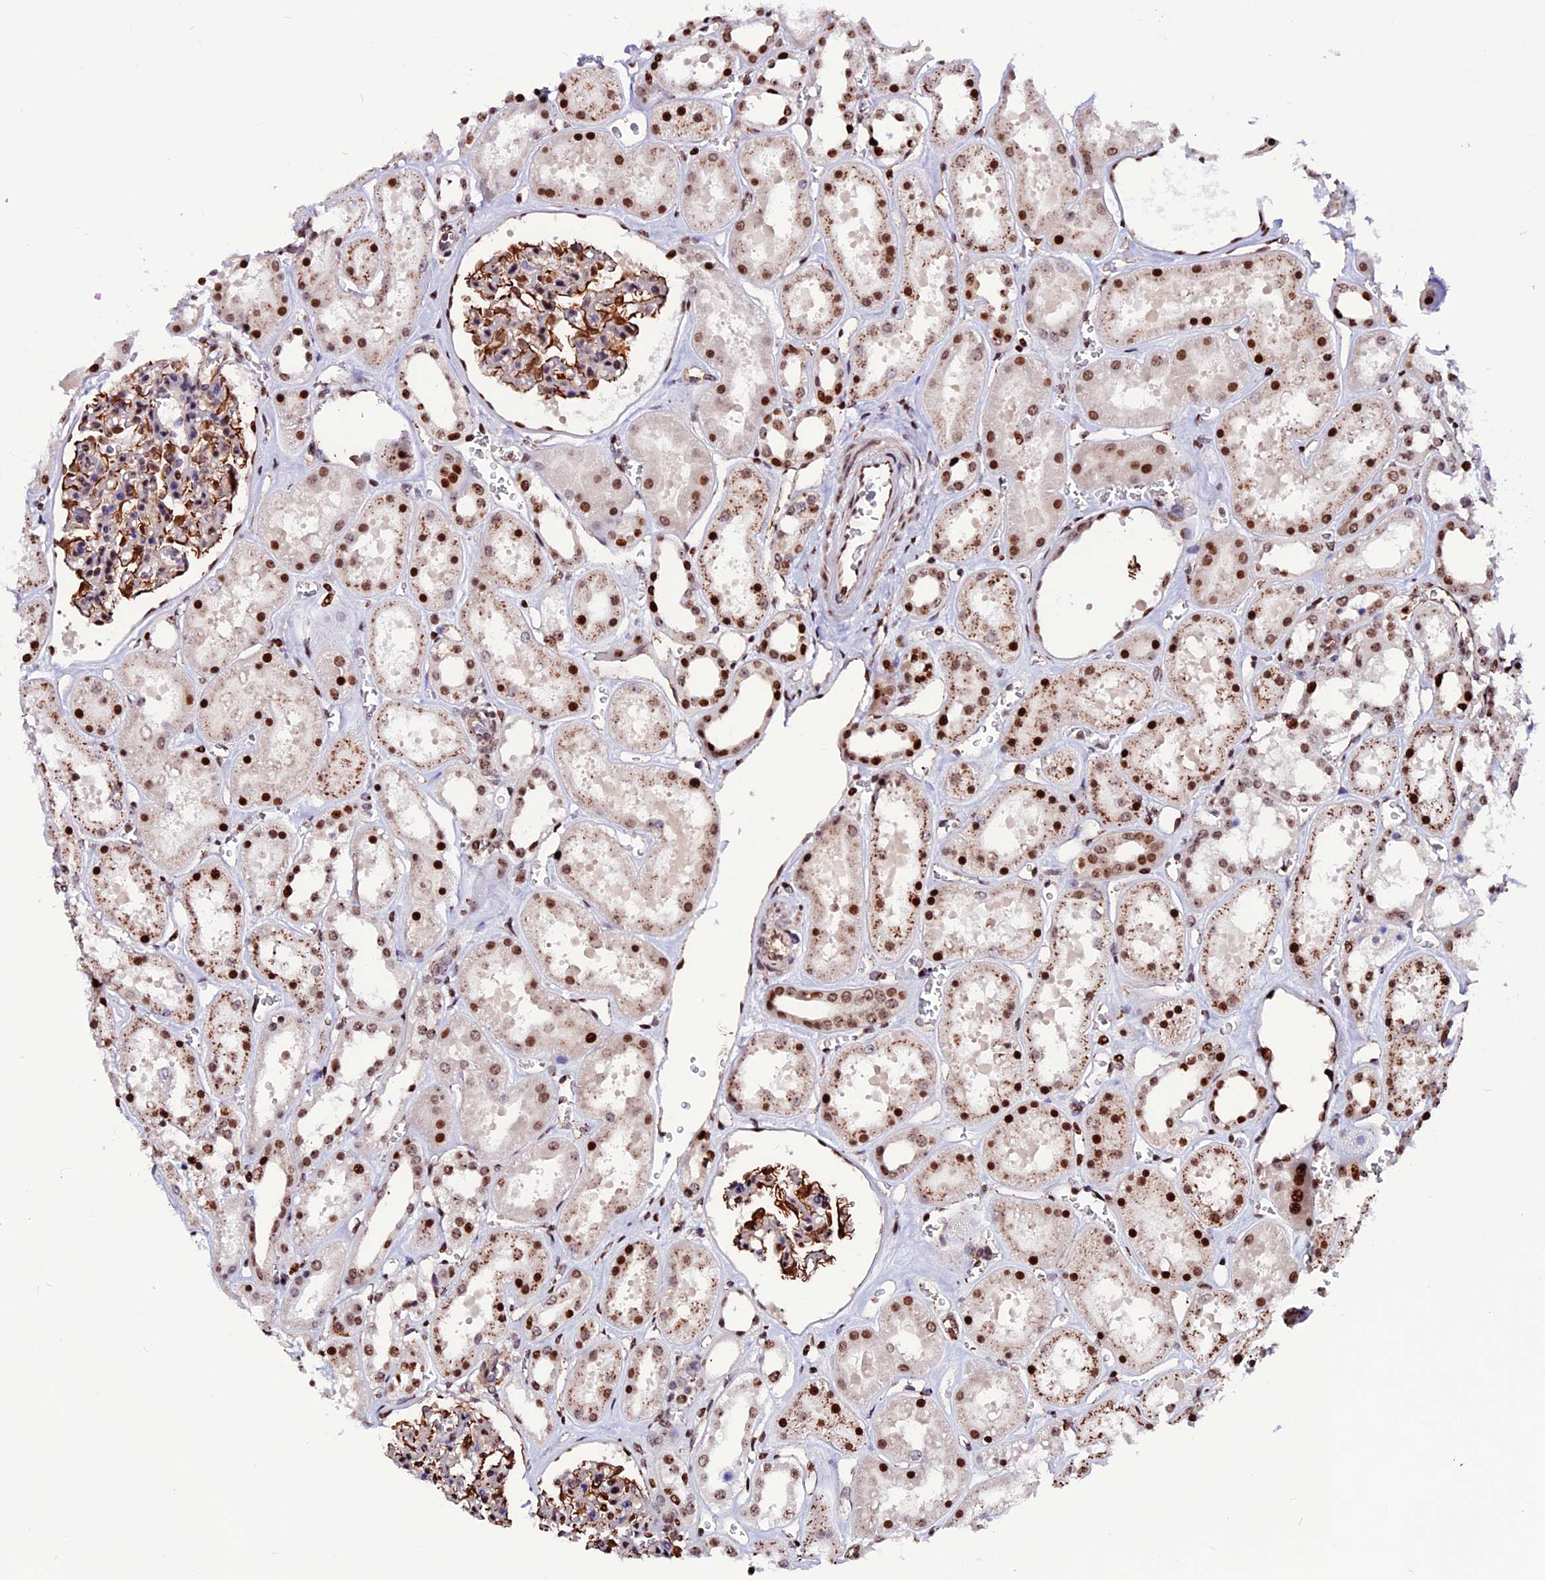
{"staining": {"intensity": "moderate", "quantity": "25%-75%", "location": "cytoplasmic/membranous,nuclear"}, "tissue": "kidney", "cell_type": "Cells in glomeruli", "image_type": "normal", "snomed": [{"axis": "morphology", "description": "Normal tissue, NOS"}, {"axis": "topography", "description": "Kidney"}], "caption": "Unremarkable kidney was stained to show a protein in brown. There is medium levels of moderate cytoplasmic/membranous,nuclear positivity in about 25%-75% of cells in glomeruli.", "gene": "RINL", "patient": {"sex": "female", "age": 41}}